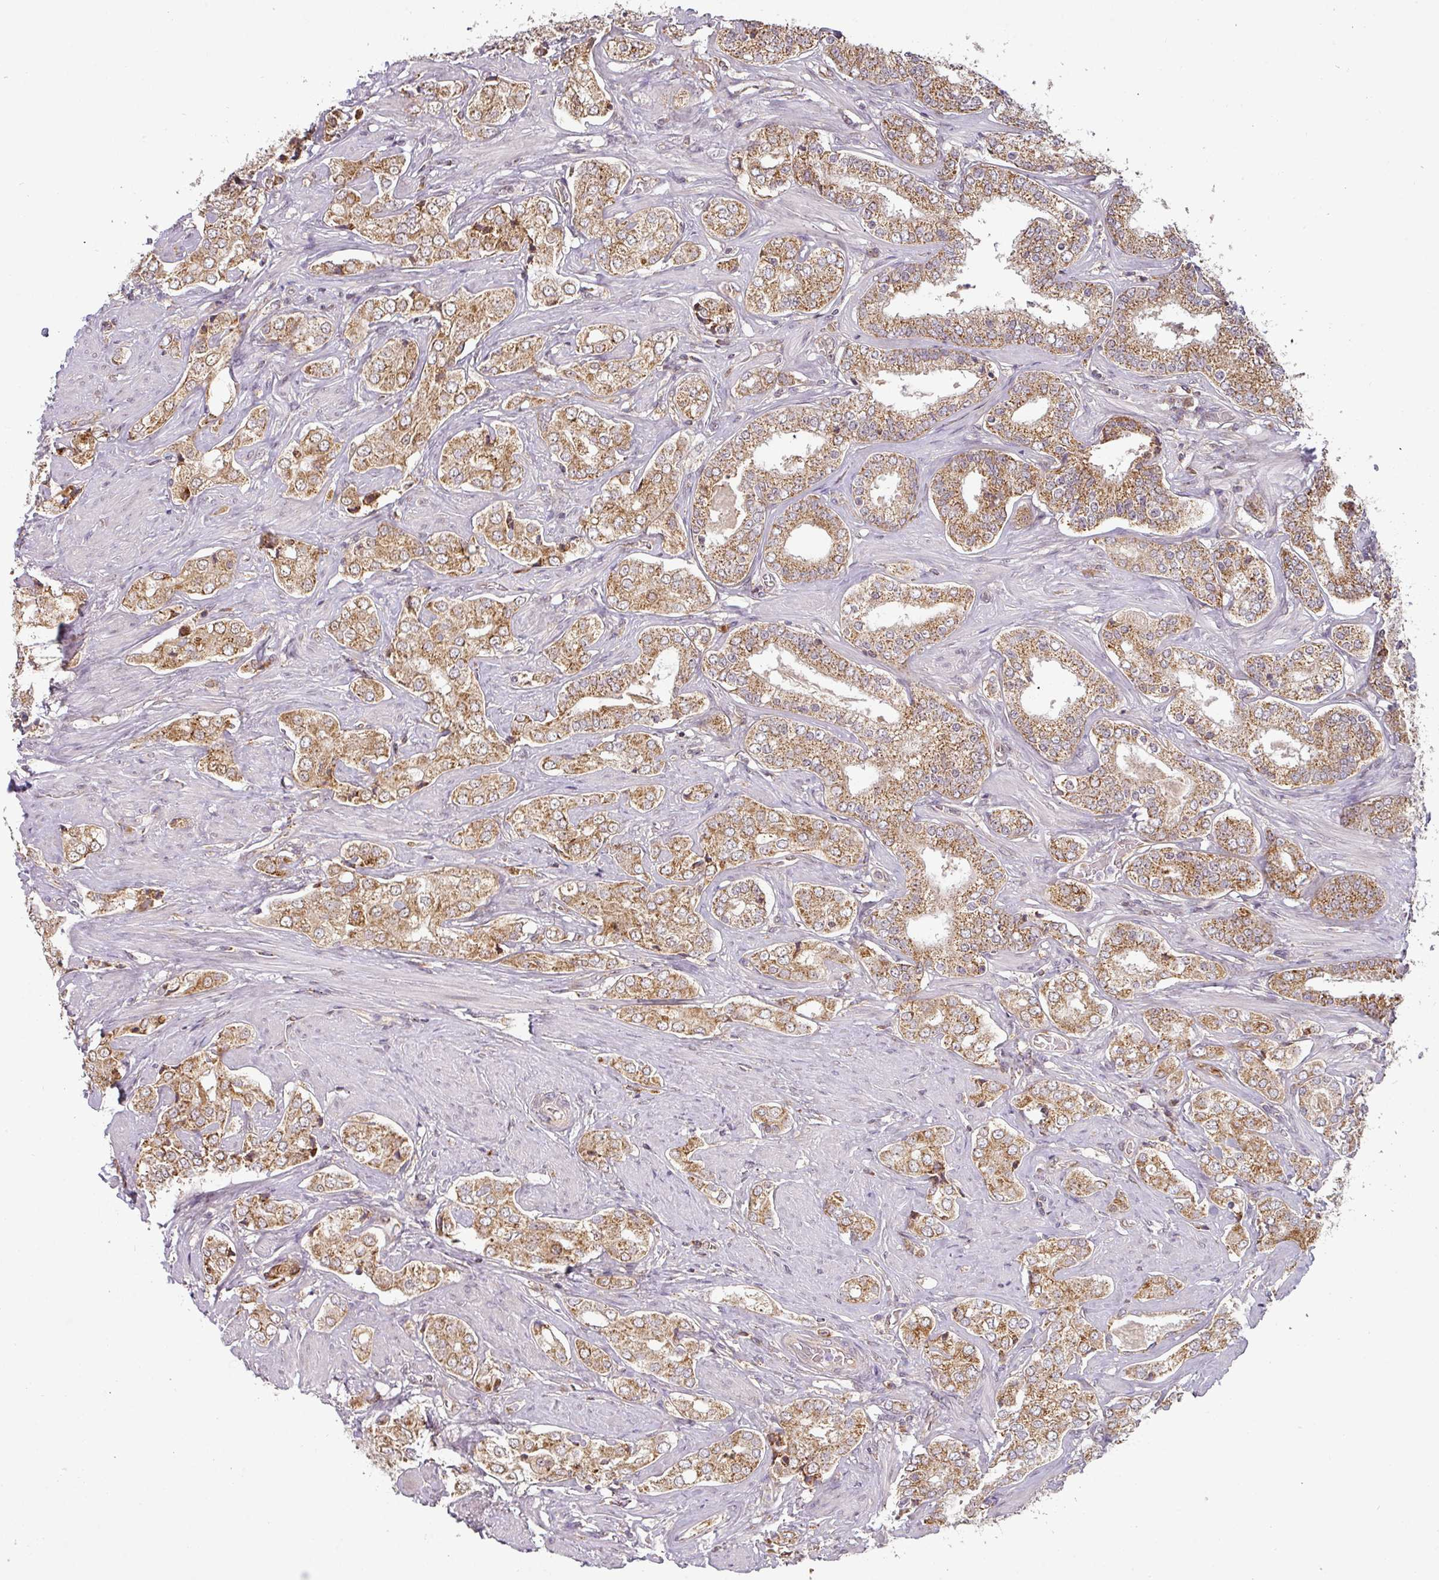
{"staining": {"intensity": "strong", "quantity": ">75%", "location": "cytoplasmic/membranous"}, "tissue": "prostate cancer", "cell_type": "Tumor cells", "image_type": "cancer", "snomed": [{"axis": "morphology", "description": "Adenocarcinoma, High grade"}, {"axis": "topography", "description": "Prostate"}], "caption": "A high amount of strong cytoplasmic/membranous staining is present in about >75% of tumor cells in prostate cancer (adenocarcinoma (high-grade)) tissue. (Brightfield microscopy of DAB IHC at high magnification).", "gene": "MRPS16", "patient": {"sex": "male", "age": 71}}